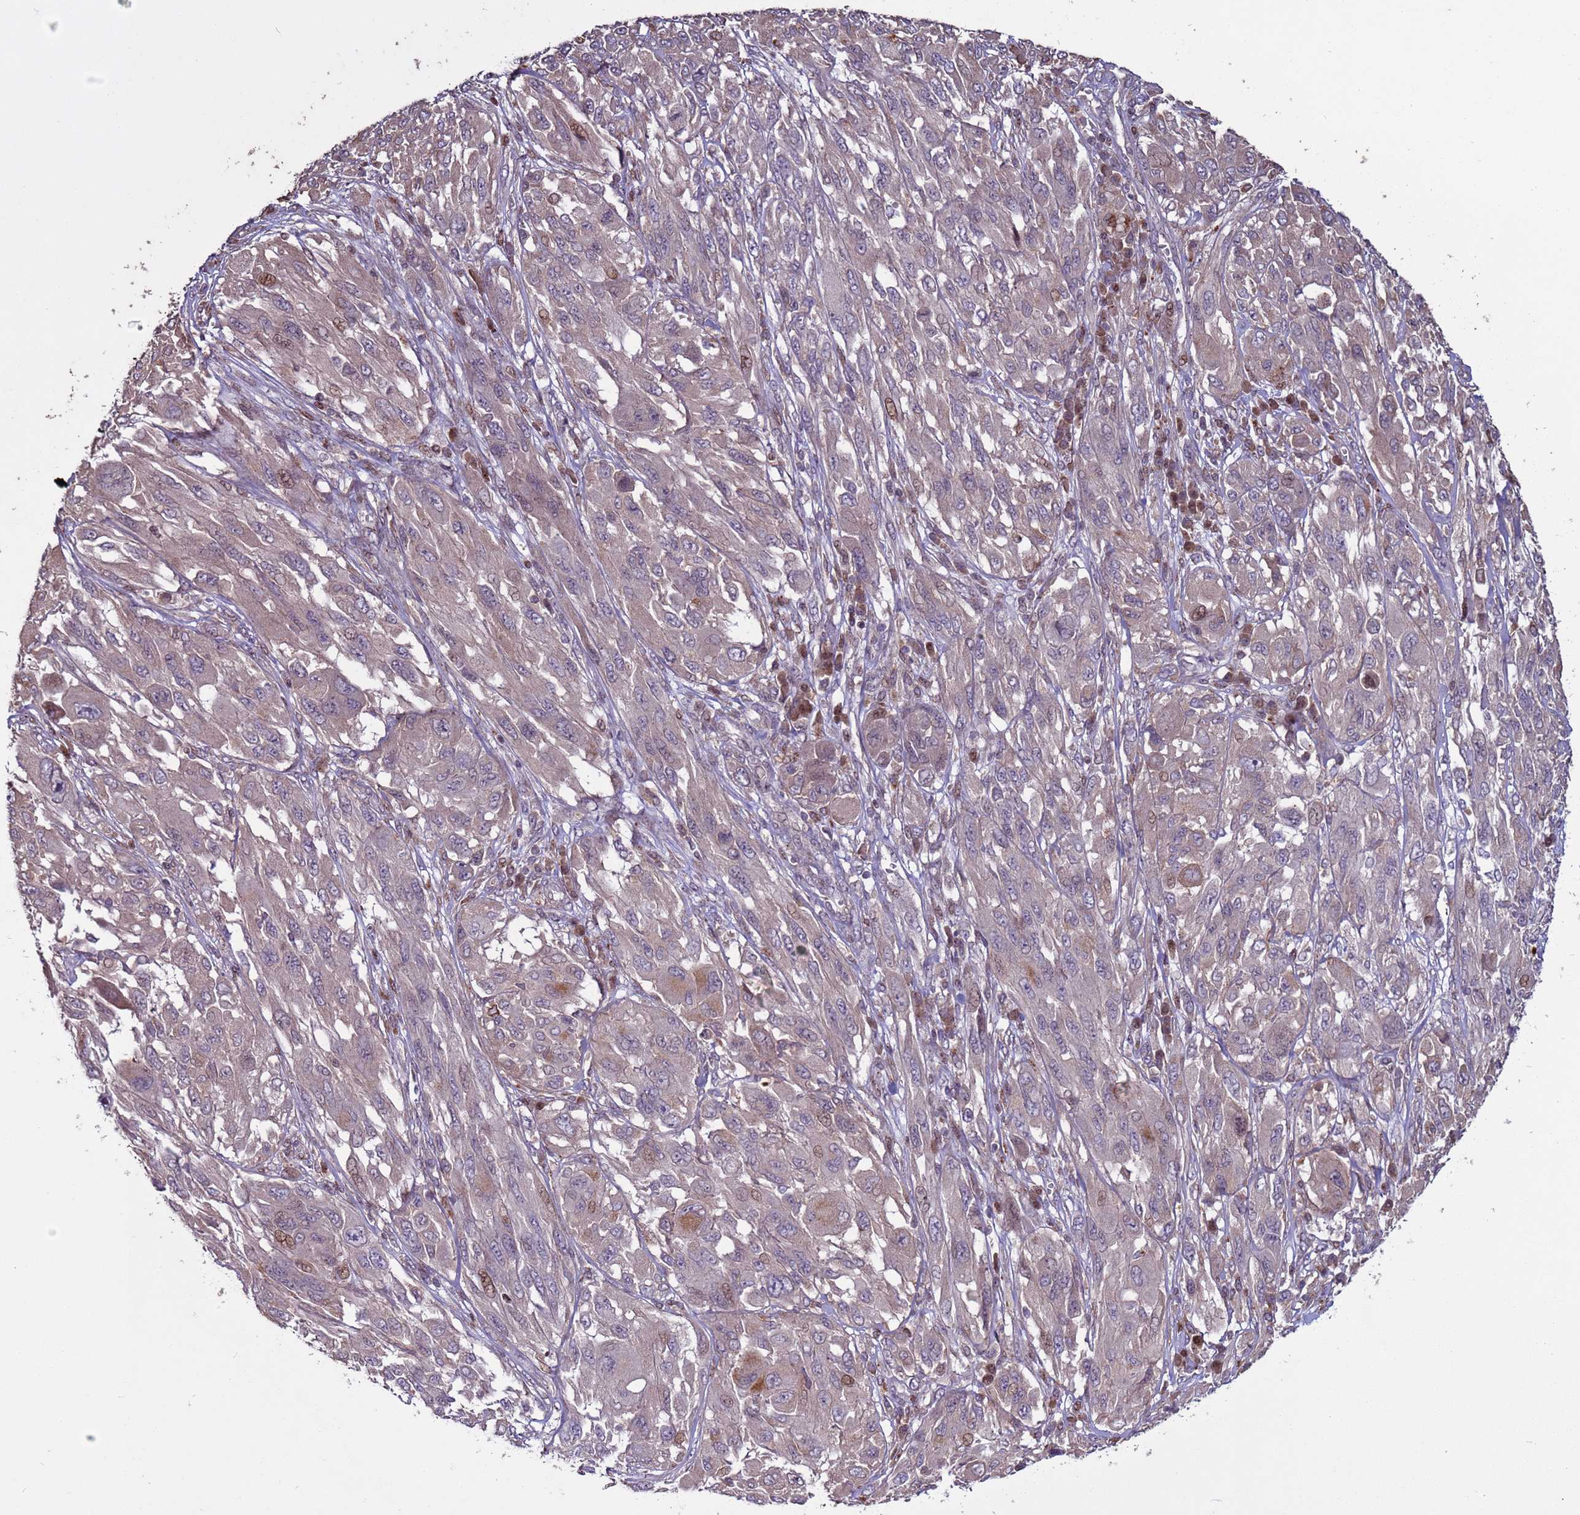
{"staining": {"intensity": "negative", "quantity": "none", "location": "none"}, "tissue": "melanoma", "cell_type": "Tumor cells", "image_type": "cancer", "snomed": [{"axis": "morphology", "description": "Malignant melanoma, NOS"}, {"axis": "topography", "description": "Skin"}], "caption": "DAB (3,3'-diaminobenzidine) immunohistochemical staining of human melanoma displays no significant expression in tumor cells.", "gene": "HGH1", "patient": {"sex": "female", "age": 91}}